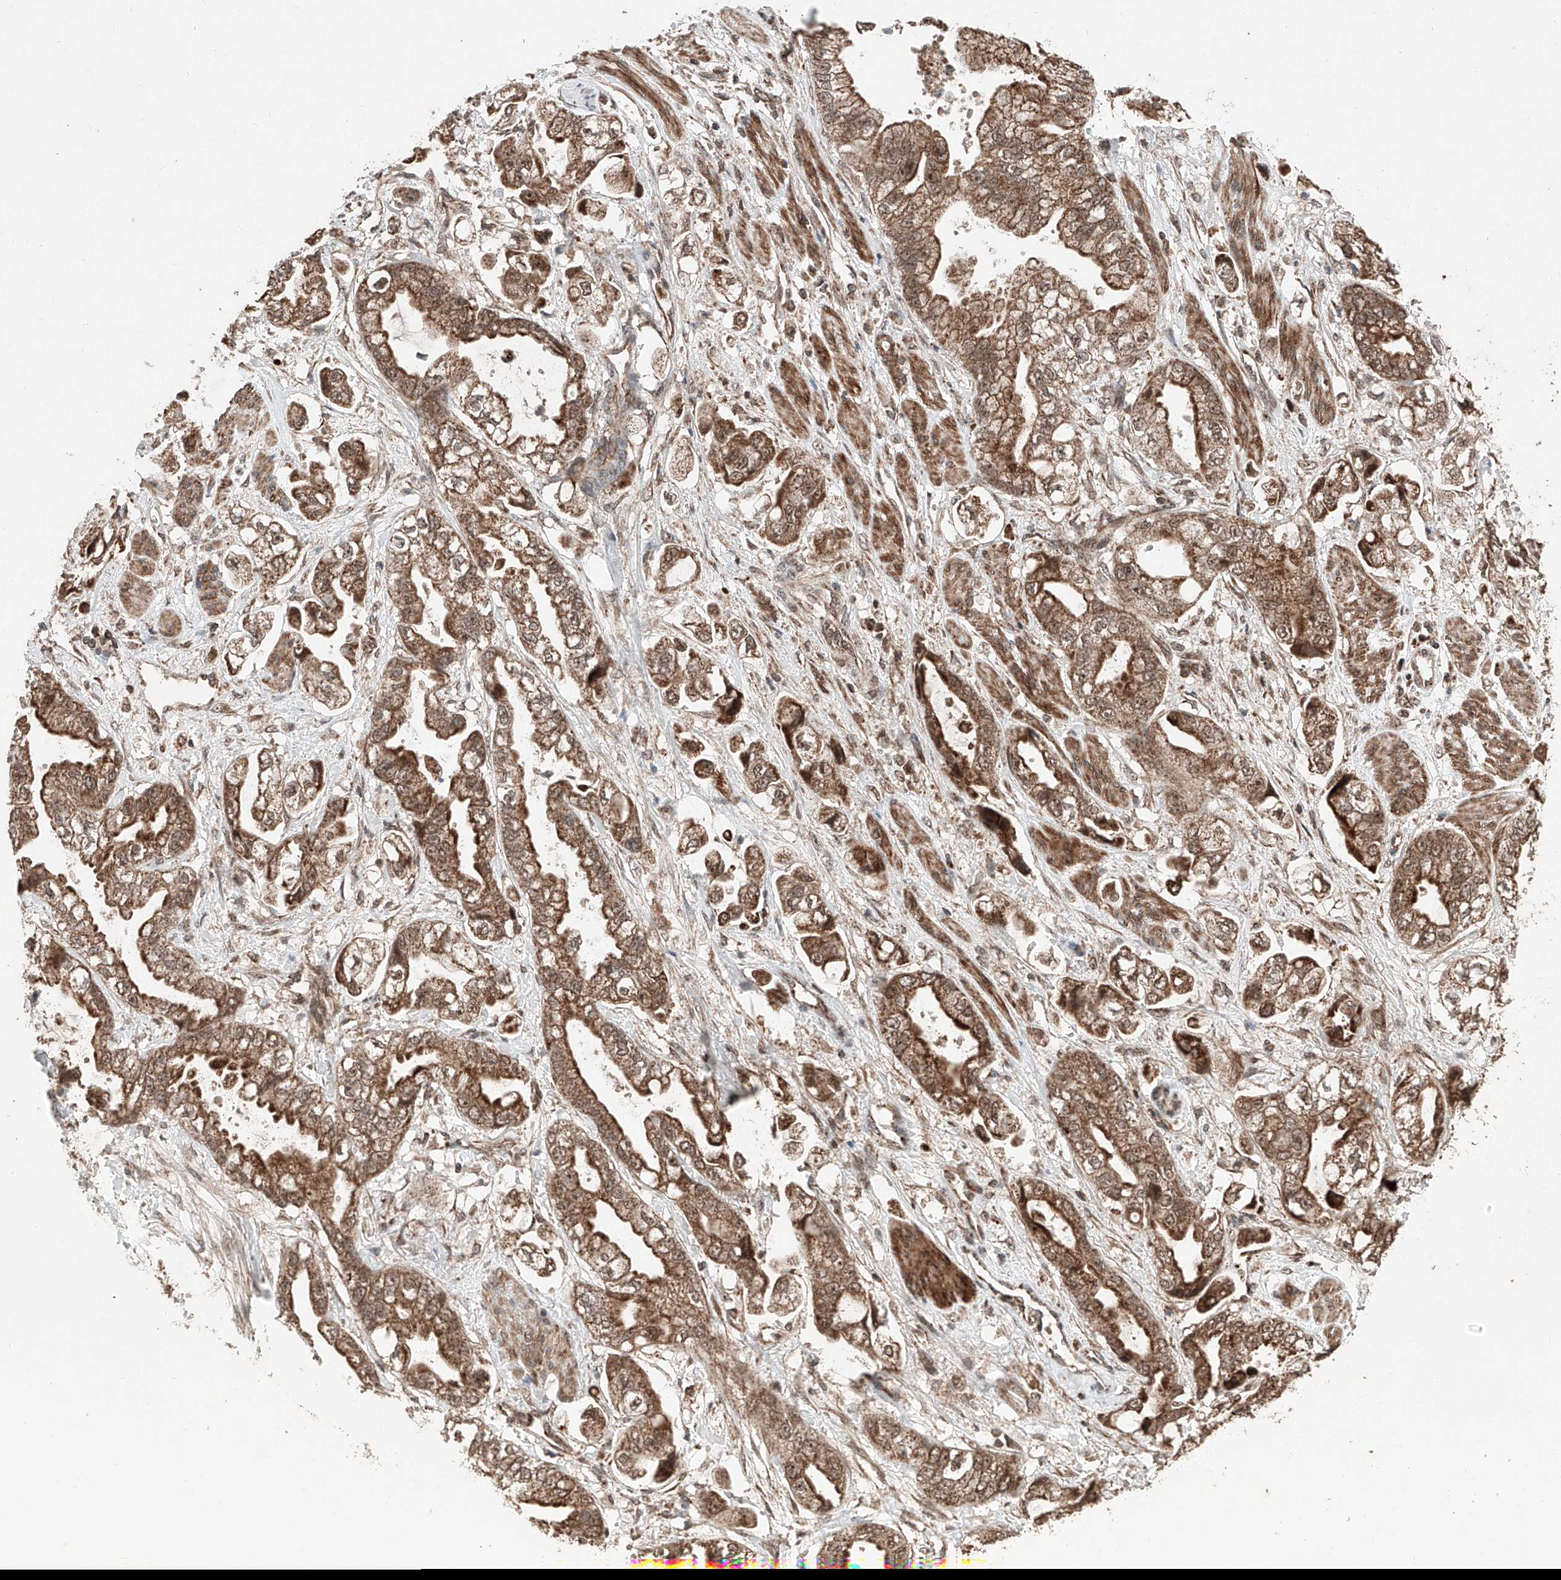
{"staining": {"intensity": "moderate", "quantity": ">75%", "location": "cytoplasmic/membranous"}, "tissue": "stomach cancer", "cell_type": "Tumor cells", "image_type": "cancer", "snomed": [{"axis": "morphology", "description": "Adenocarcinoma, NOS"}, {"axis": "topography", "description": "Stomach"}], "caption": "Adenocarcinoma (stomach) stained with immunohistochemistry (IHC) exhibits moderate cytoplasmic/membranous expression in about >75% of tumor cells. Immunohistochemistry stains the protein of interest in brown and the nuclei are stained blue.", "gene": "ZSCAN29", "patient": {"sex": "male", "age": 62}}